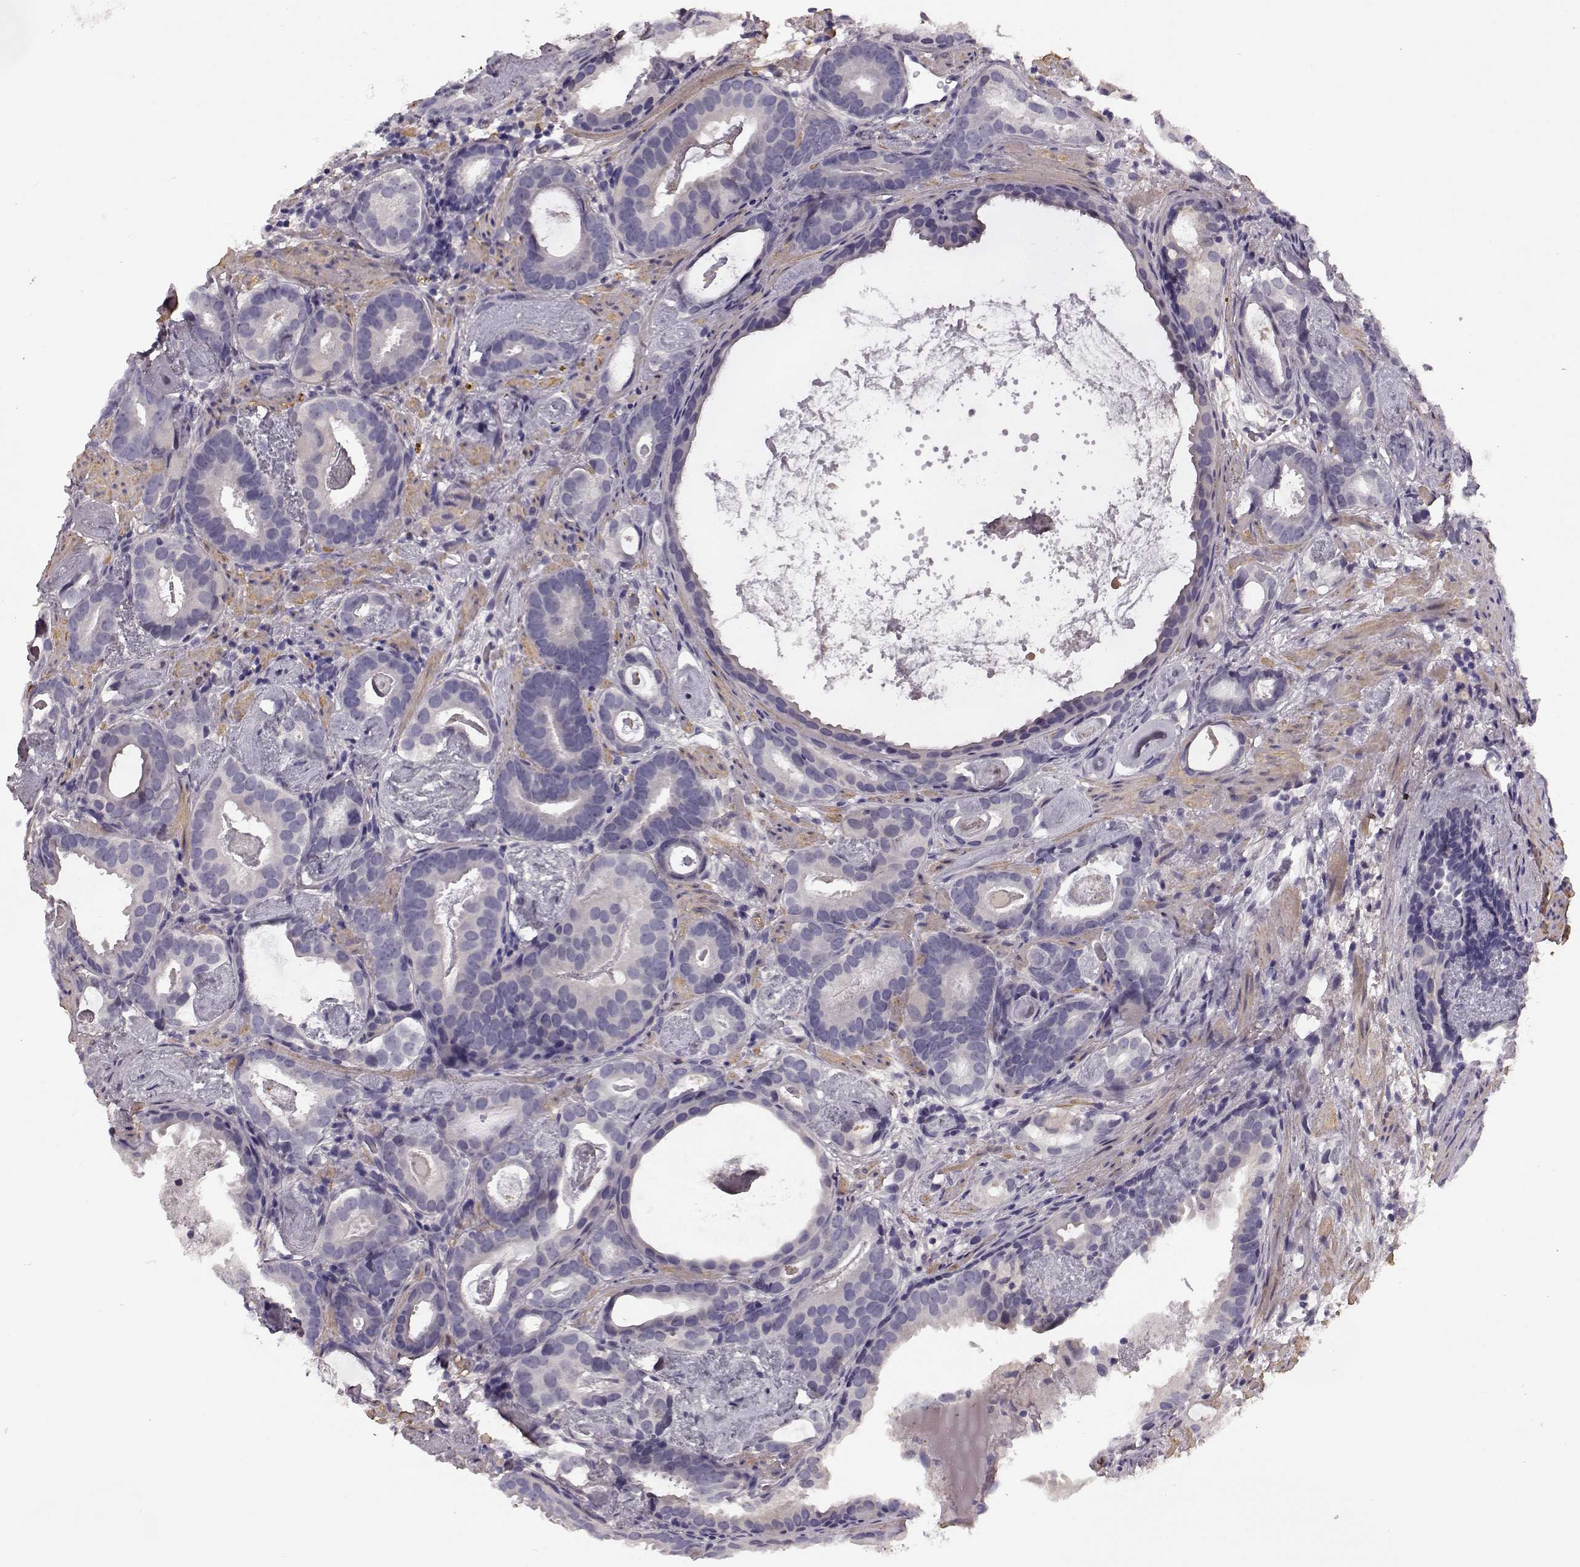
{"staining": {"intensity": "negative", "quantity": "none", "location": "none"}, "tissue": "prostate cancer", "cell_type": "Tumor cells", "image_type": "cancer", "snomed": [{"axis": "morphology", "description": "Adenocarcinoma, Low grade"}, {"axis": "topography", "description": "Prostate and seminal vesicle, NOS"}], "caption": "Immunohistochemical staining of prostate cancer (adenocarcinoma (low-grade)) exhibits no significant positivity in tumor cells.", "gene": "SLCO3A1", "patient": {"sex": "male", "age": 71}}